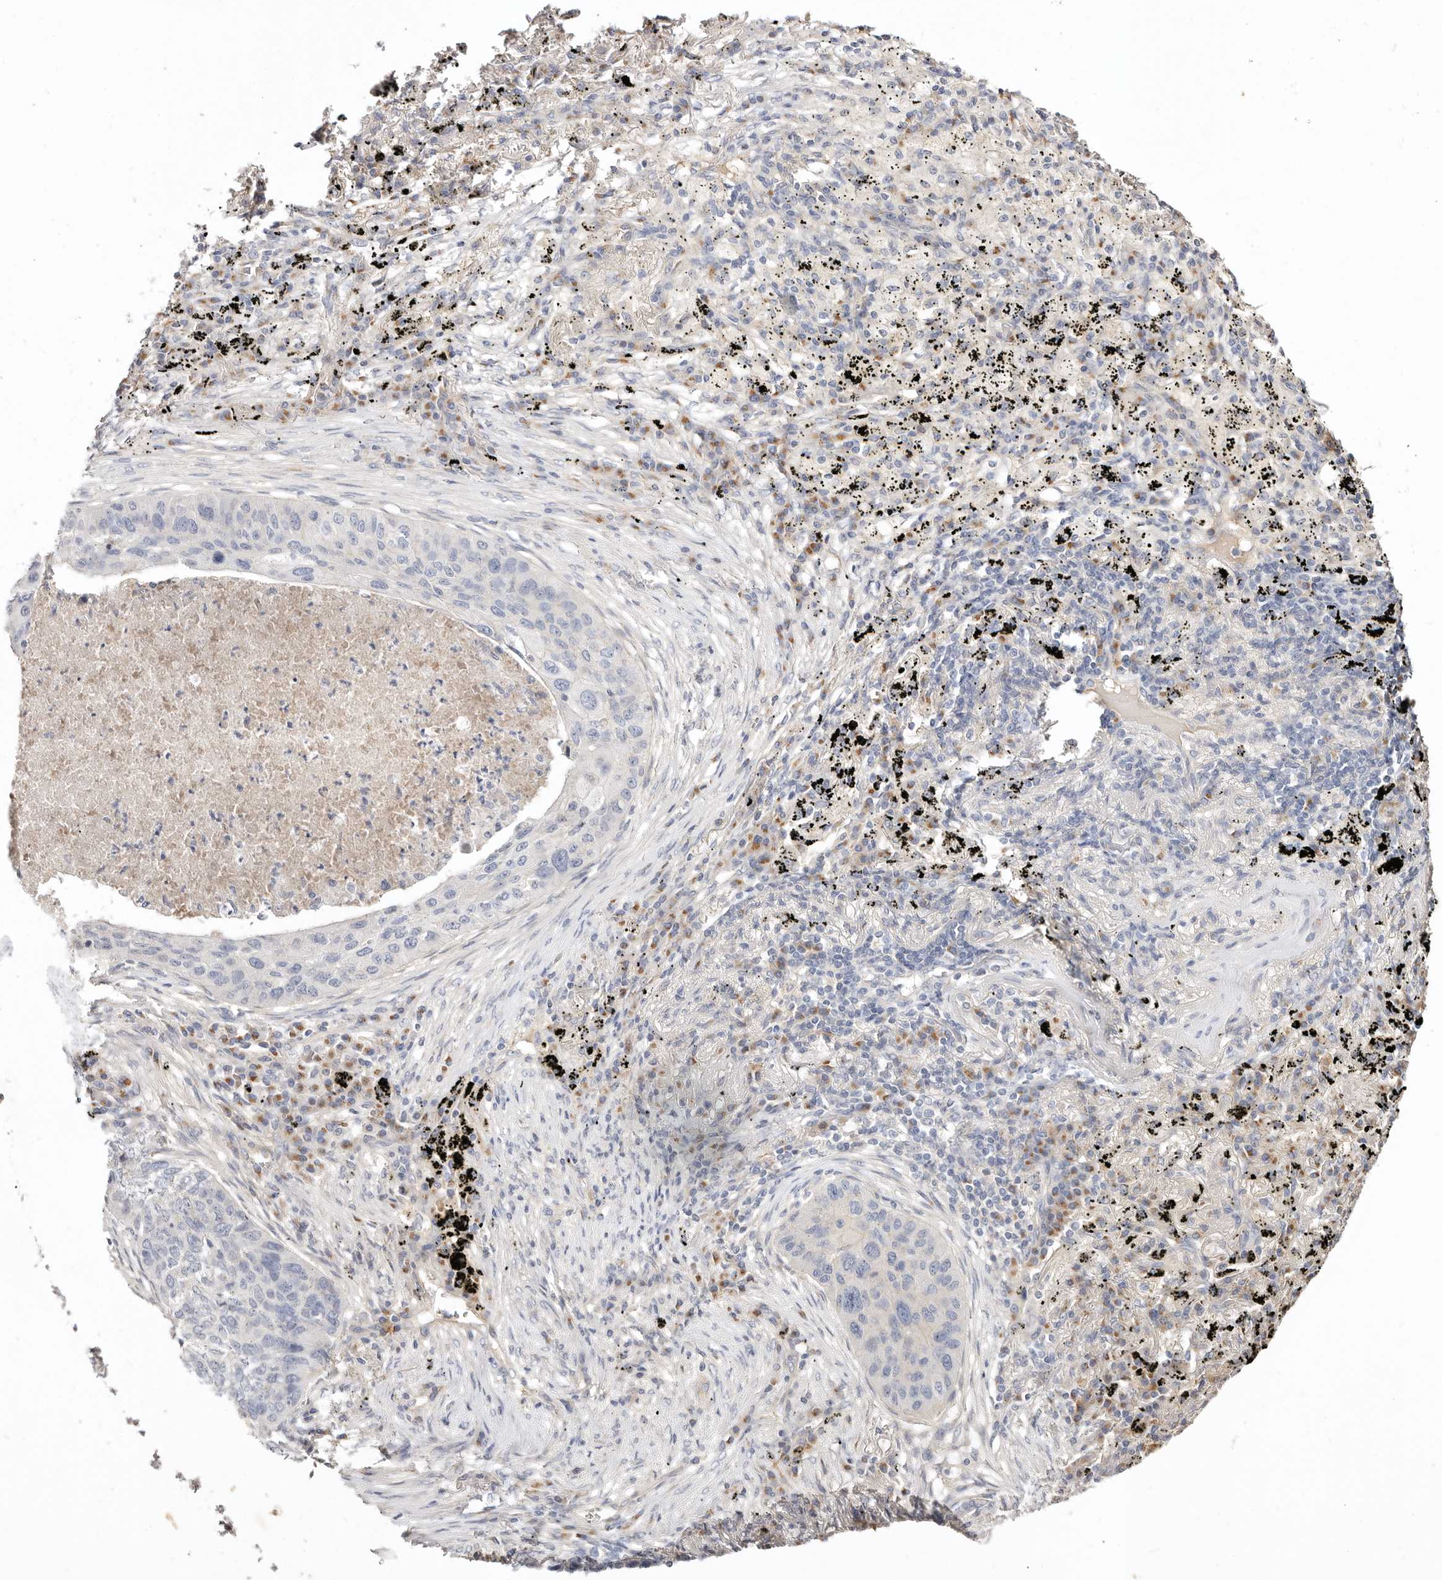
{"staining": {"intensity": "negative", "quantity": "none", "location": "none"}, "tissue": "lung cancer", "cell_type": "Tumor cells", "image_type": "cancer", "snomed": [{"axis": "morphology", "description": "Squamous cell carcinoma, NOS"}, {"axis": "topography", "description": "Lung"}], "caption": "Immunohistochemical staining of human lung squamous cell carcinoma shows no significant expression in tumor cells.", "gene": "DNASE1", "patient": {"sex": "female", "age": 63}}